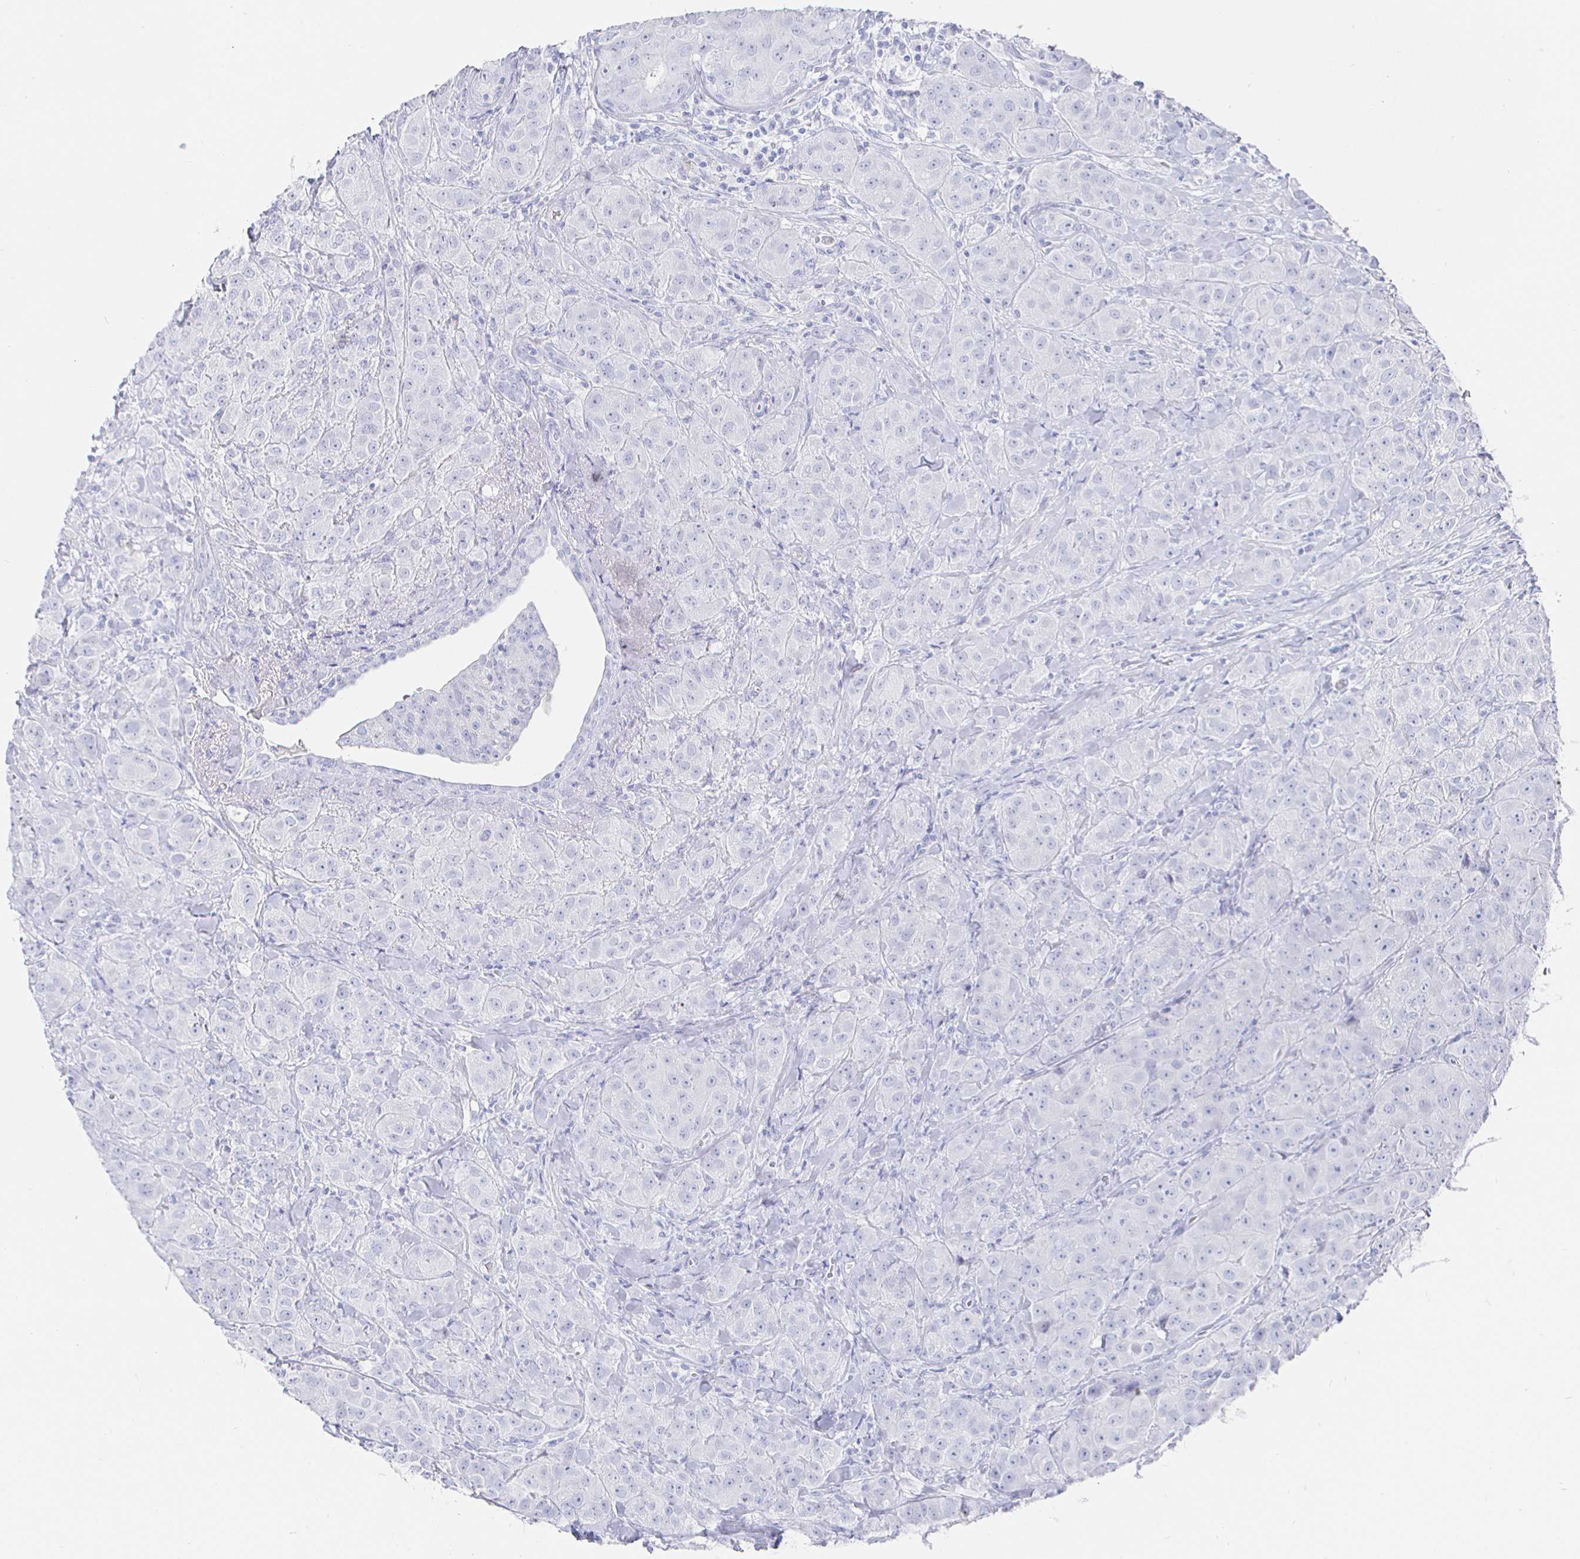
{"staining": {"intensity": "negative", "quantity": "none", "location": "none"}, "tissue": "breast cancer", "cell_type": "Tumor cells", "image_type": "cancer", "snomed": [{"axis": "morphology", "description": "Normal tissue, NOS"}, {"axis": "morphology", "description": "Duct carcinoma"}, {"axis": "topography", "description": "Breast"}], "caption": "Intraductal carcinoma (breast) was stained to show a protein in brown. There is no significant positivity in tumor cells.", "gene": "CLCA1", "patient": {"sex": "female", "age": 43}}